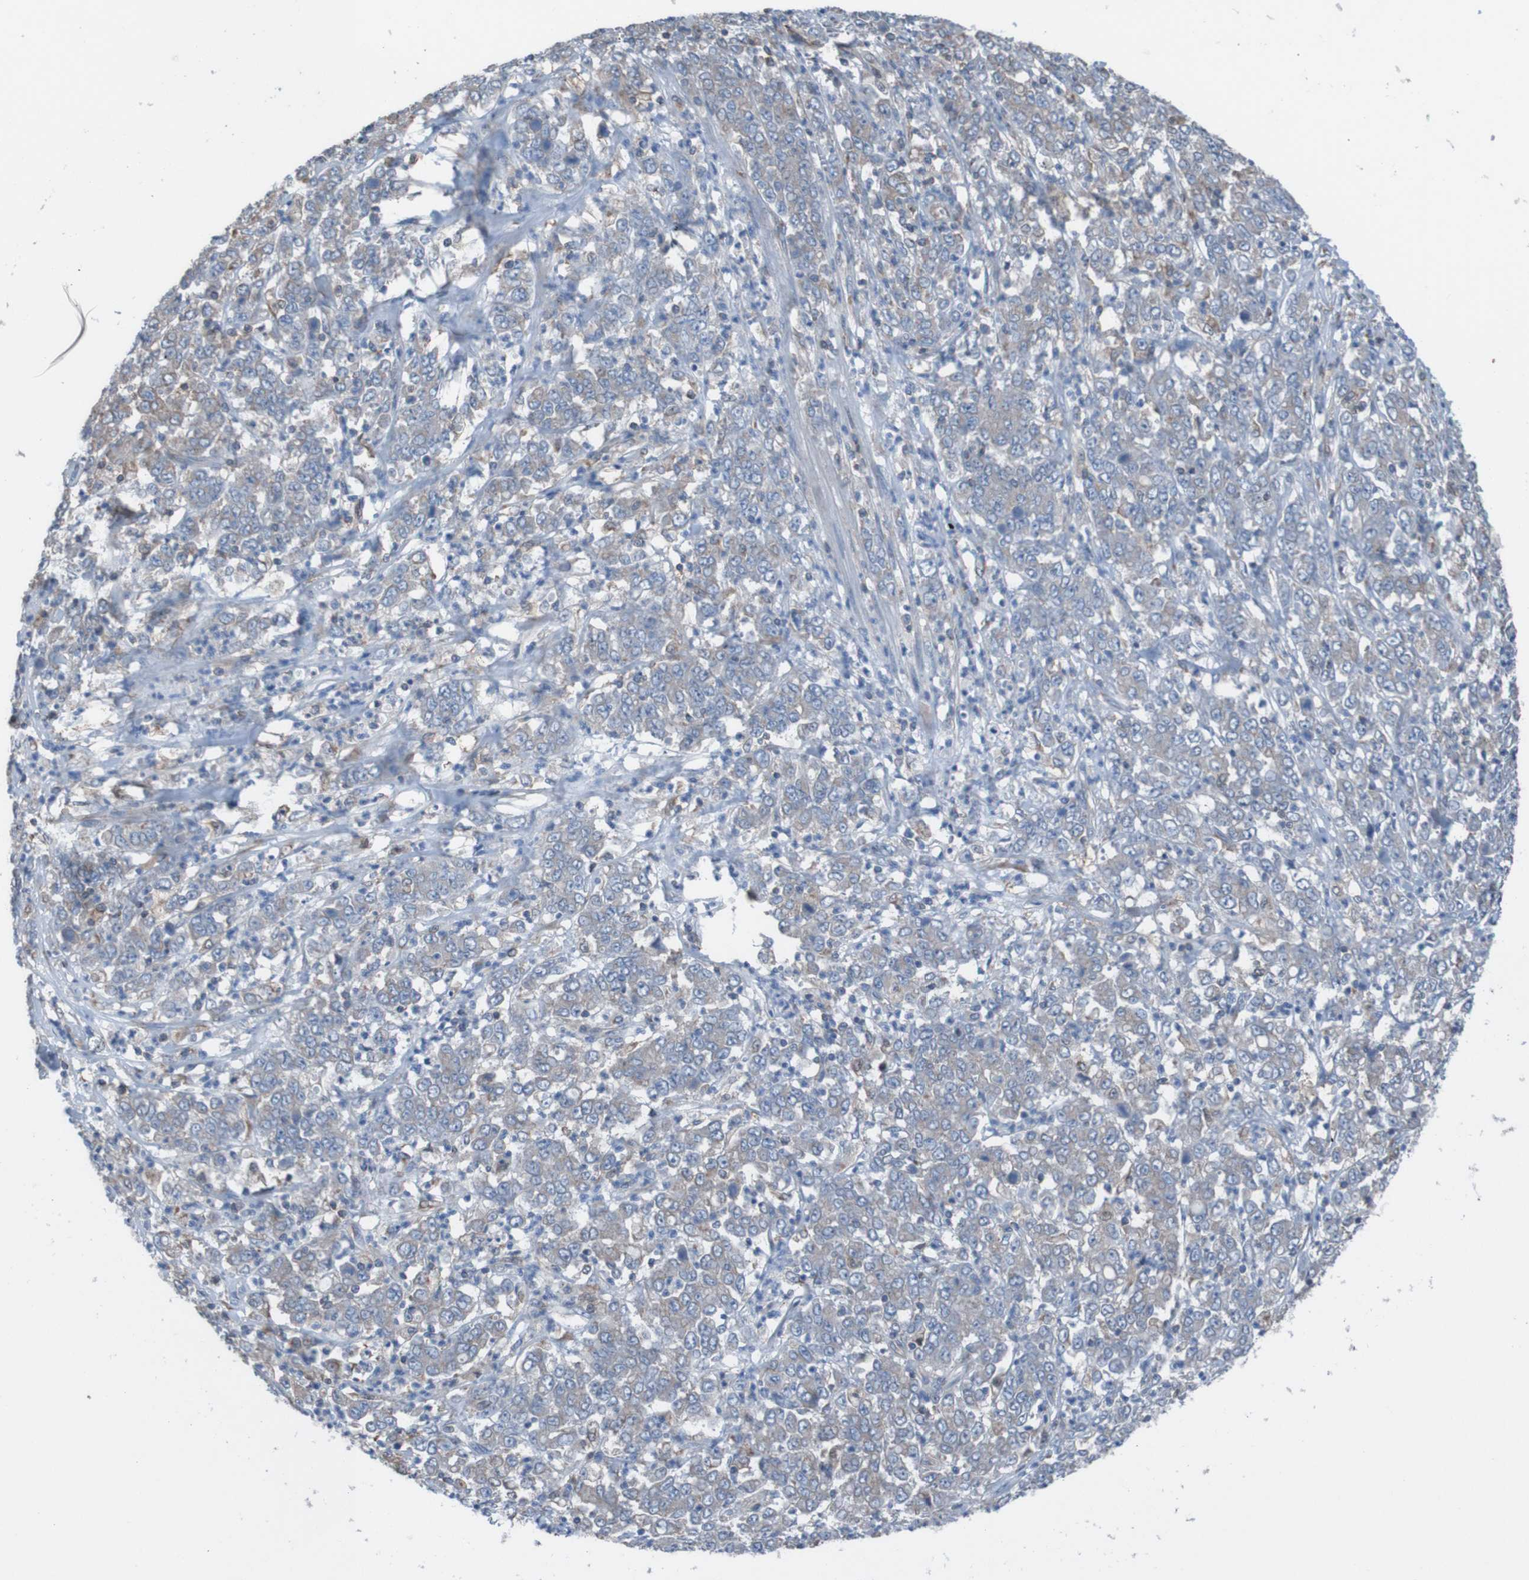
{"staining": {"intensity": "moderate", "quantity": "<25%", "location": "cytoplasmic/membranous"}, "tissue": "stomach cancer", "cell_type": "Tumor cells", "image_type": "cancer", "snomed": [{"axis": "morphology", "description": "Adenocarcinoma, NOS"}, {"axis": "topography", "description": "Stomach, lower"}], "caption": "Moderate cytoplasmic/membranous protein expression is seen in approximately <25% of tumor cells in stomach cancer (adenocarcinoma).", "gene": "MINAR1", "patient": {"sex": "female", "age": 71}}